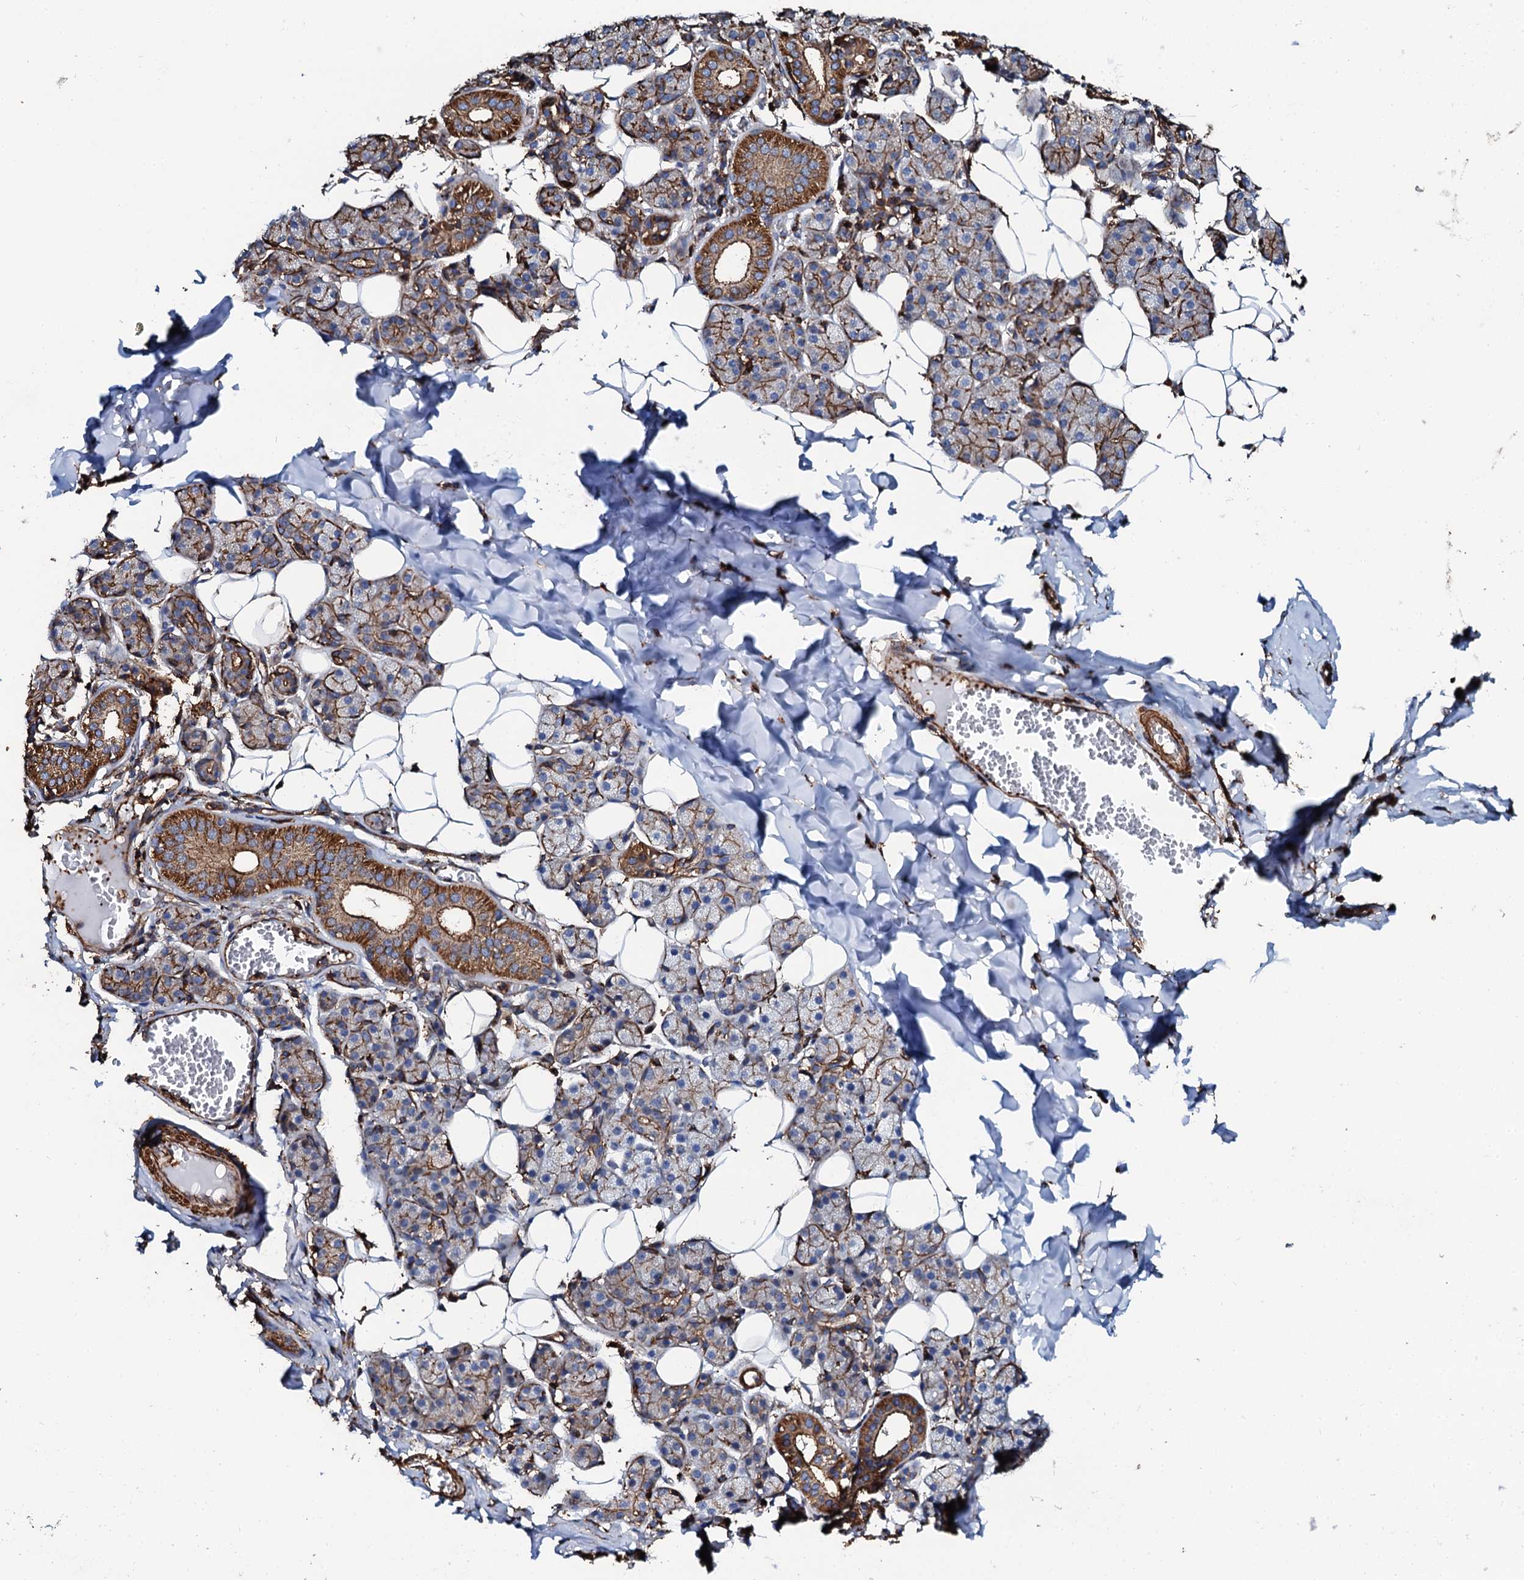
{"staining": {"intensity": "moderate", "quantity": "25%-75%", "location": "cytoplasmic/membranous"}, "tissue": "salivary gland", "cell_type": "Glandular cells", "image_type": "normal", "snomed": [{"axis": "morphology", "description": "Normal tissue, NOS"}, {"axis": "topography", "description": "Salivary gland"}], "caption": "Immunohistochemistry (IHC) histopathology image of normal salivary gland: salivary gland stained using immunohistochemistry (IHC) shows medium levels of moderate protein expression localized specifically in the cytoplasmic/membranous of glandular cells, appearing as a cytoplasmic/membranous brown color.", "gene": "INTS10", "patient": {"sex": "female", "age": 33}}